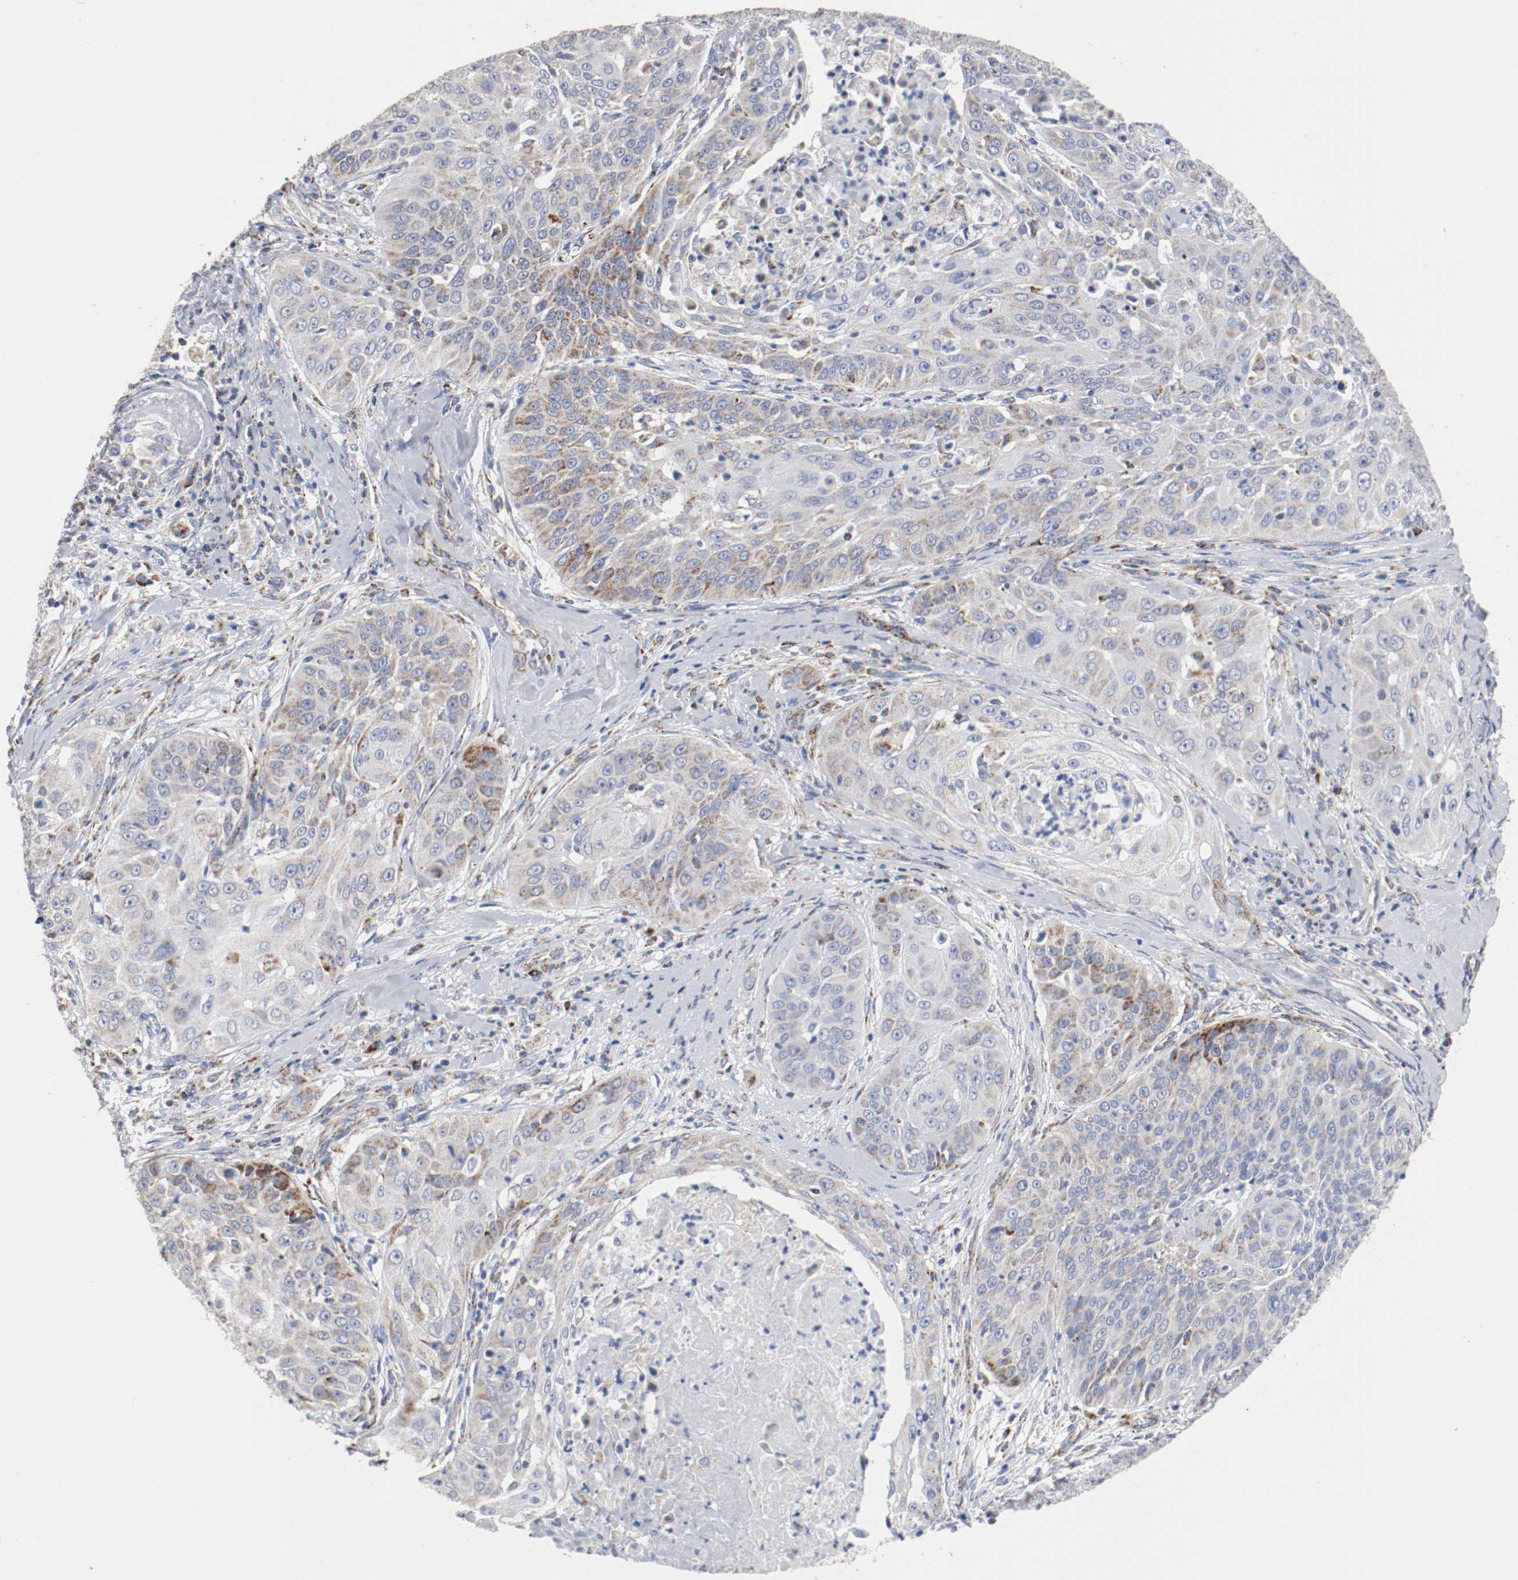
{"staining": {"intensity": "weak", "quantity": "25%-75%", "location": "cytoplasmic/membranous"}, "tissue": "cervical cancer", "cell_type": "Tumor cells", "image_type": "cancer", "snomed": [{"axis": "morphology", "description": "Squamous cell carcinoma, NOS"}, {"axis": "topography", "description": "Cervix"}], "caption": "Immunohistochemistry (DAB) staining of human cervical cancer (squamous cell carcinoma) shows weak cytoplasmic/membranous protein expression in about 25%-75% of tumor cells.", "gene": "TUBD1", "patient": {"sex": "female", "age": 64}}